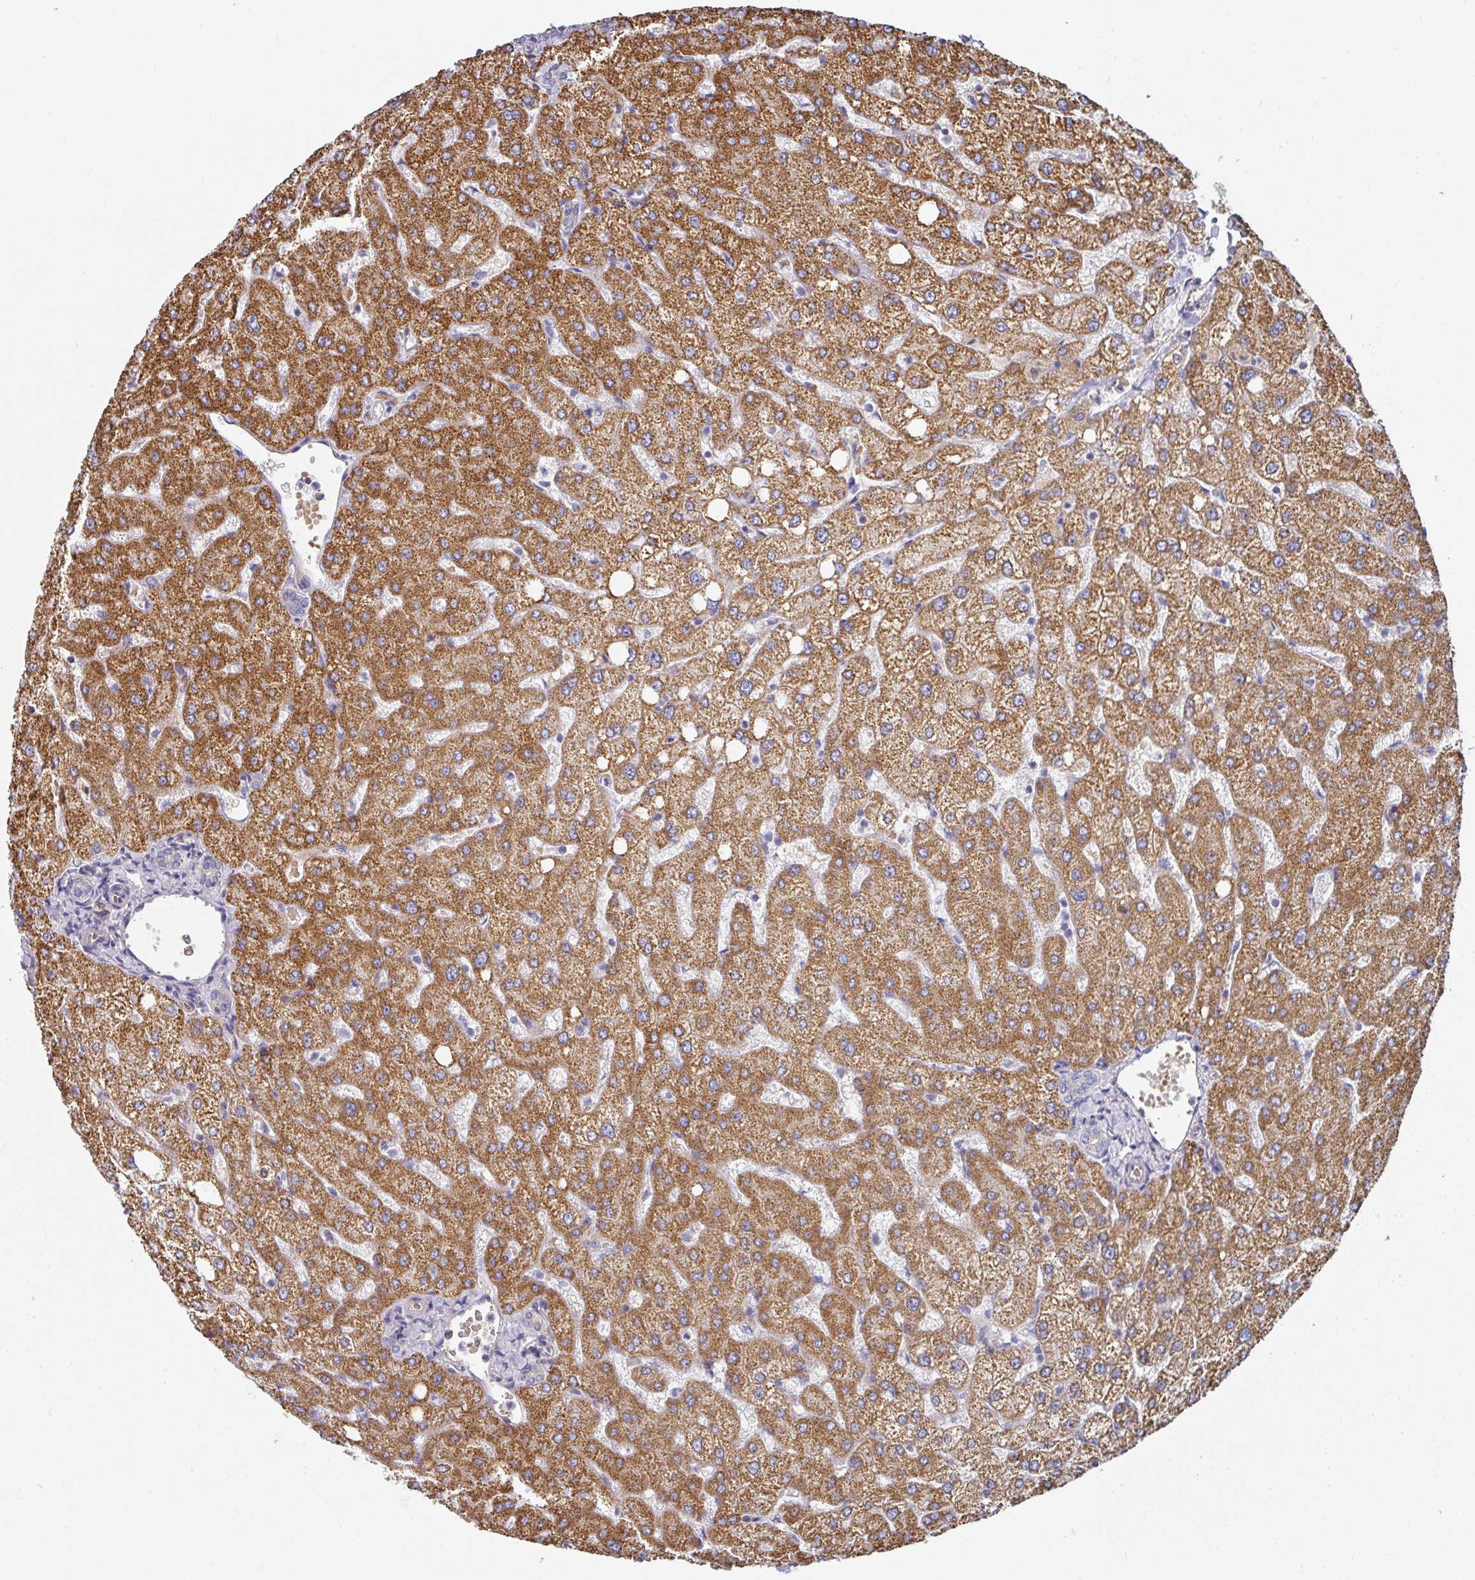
{"staining": {"intensity": "negative", "quantity": "none", "location": "none"}, "tissue": "liver", "cell_type": "Cholangiocytes", "image_type": "normal", "snomed": [{"axis": "morphology", "description": "Normal tissue, NOS"}, {"axis": "topography", "description": "Liver"}], "caption": "Cholangiocytes show no significant protein positivity in normal liver. The staining was performed using DAB to visualize the protein expression in brown, while the nuclei were stained in blue with hematoxylin (Magnification: 20x).", "gene": "PYROXD2", "patient": {"sex": "female", "age": 54}}